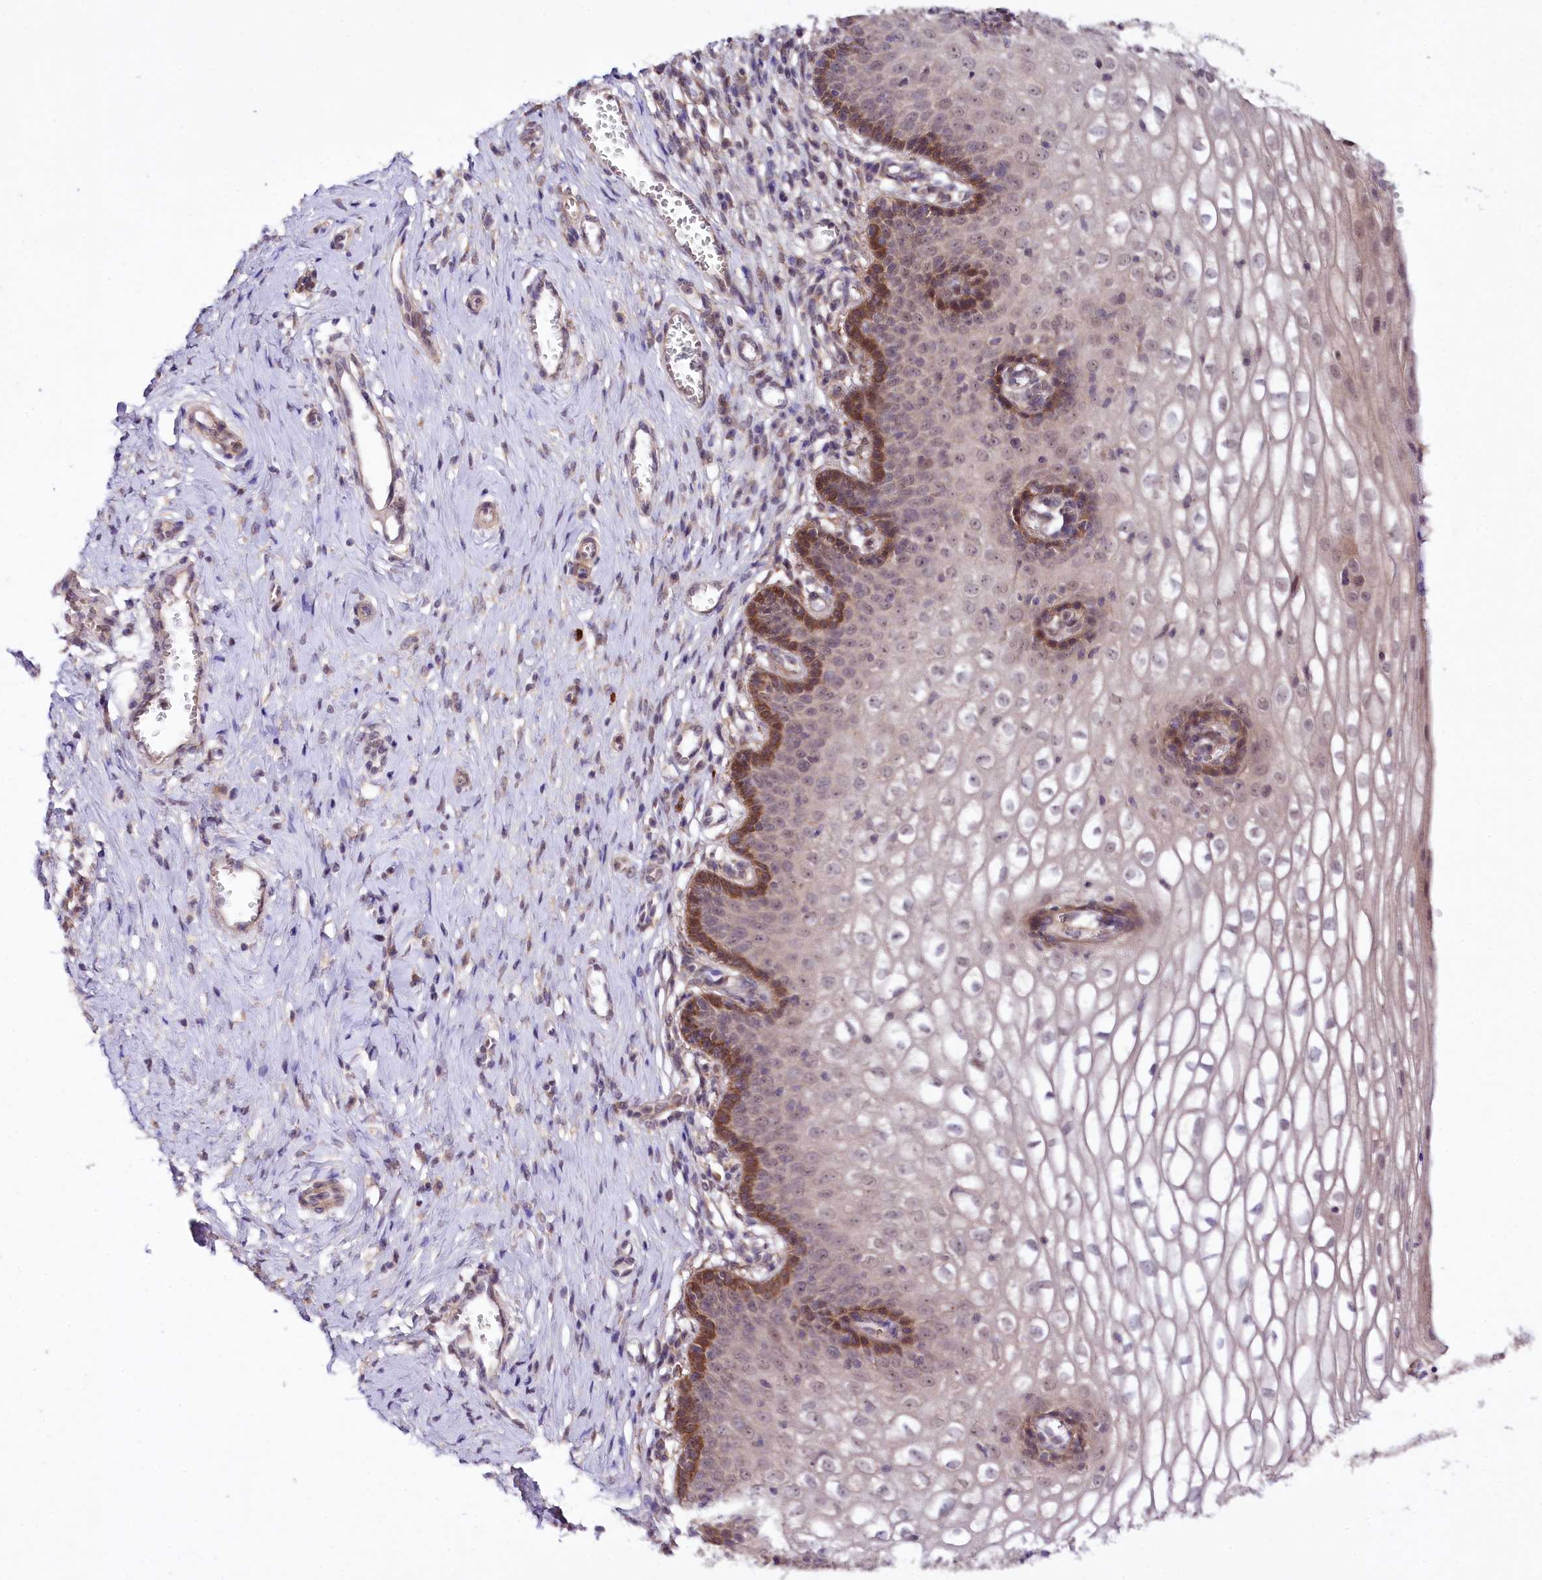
{"staining": {"intensity": "negative", "quantity": "none", "location": "none"}, "tissue": "cervix", "cell_type": "Glandular cells", "image_type": "normal", "snomed": [{"axis": "morphology", "description": "Normal tissue, NOS"}, {"axis": "morphology", "description": "Adenocarcinoma, NOS"}, {"axis": "topography", "description": "Cervix"}], "caption": "An immunohistochemistry histopathology image of unremarkable cervix is shown. There is no staining in glandular cells of cervix. (Brightfield microscopy of DAB immunohistochemistry at high magnification).", "gene": "PHLDB1", "patient": {"sex": "female", "age": 29}}